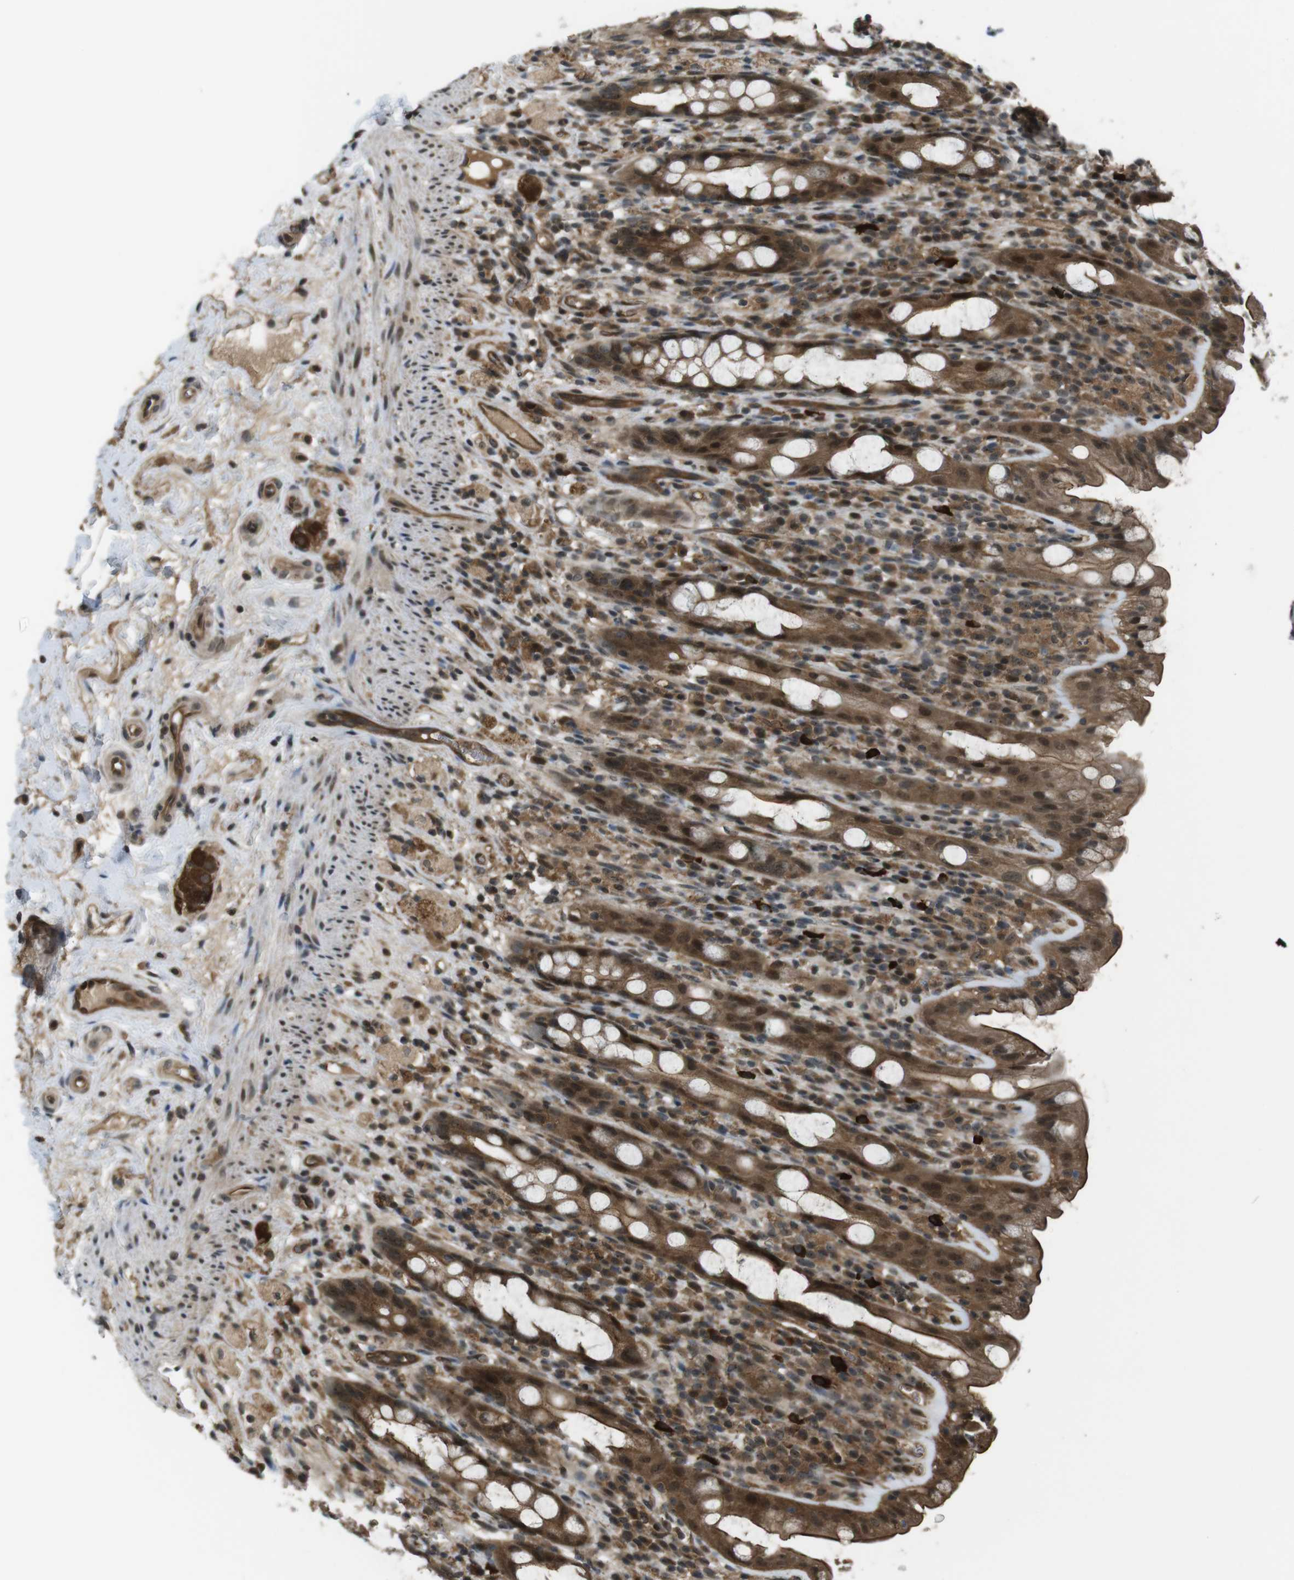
{"staining": {"intensity": "strong", "quantity": ">75%", "location": "cytoplasmic/membranous,nuclear"}, "tissue": "rectum", "cell_type": "Glandular cells", "image_type": "normal", "snomed": [{"axis": "morphology", "description": "Normal tissue, NOS"}, {"axis": "topography", "description": "Rectum"}], "caption": "Immunohistochemistry (IHC) image of unremarkable rectum: rectum stained using immunohistochemistry demonstrates high levels of strong protein expression localized specifically in the cytoplasmic/membranous,nuclear of glandular cells, appearing as a cytoplasmic/membranous,nuclear brown color.", "gene": "TIAM2", "patient": {"sex": "male", "age": 44}}